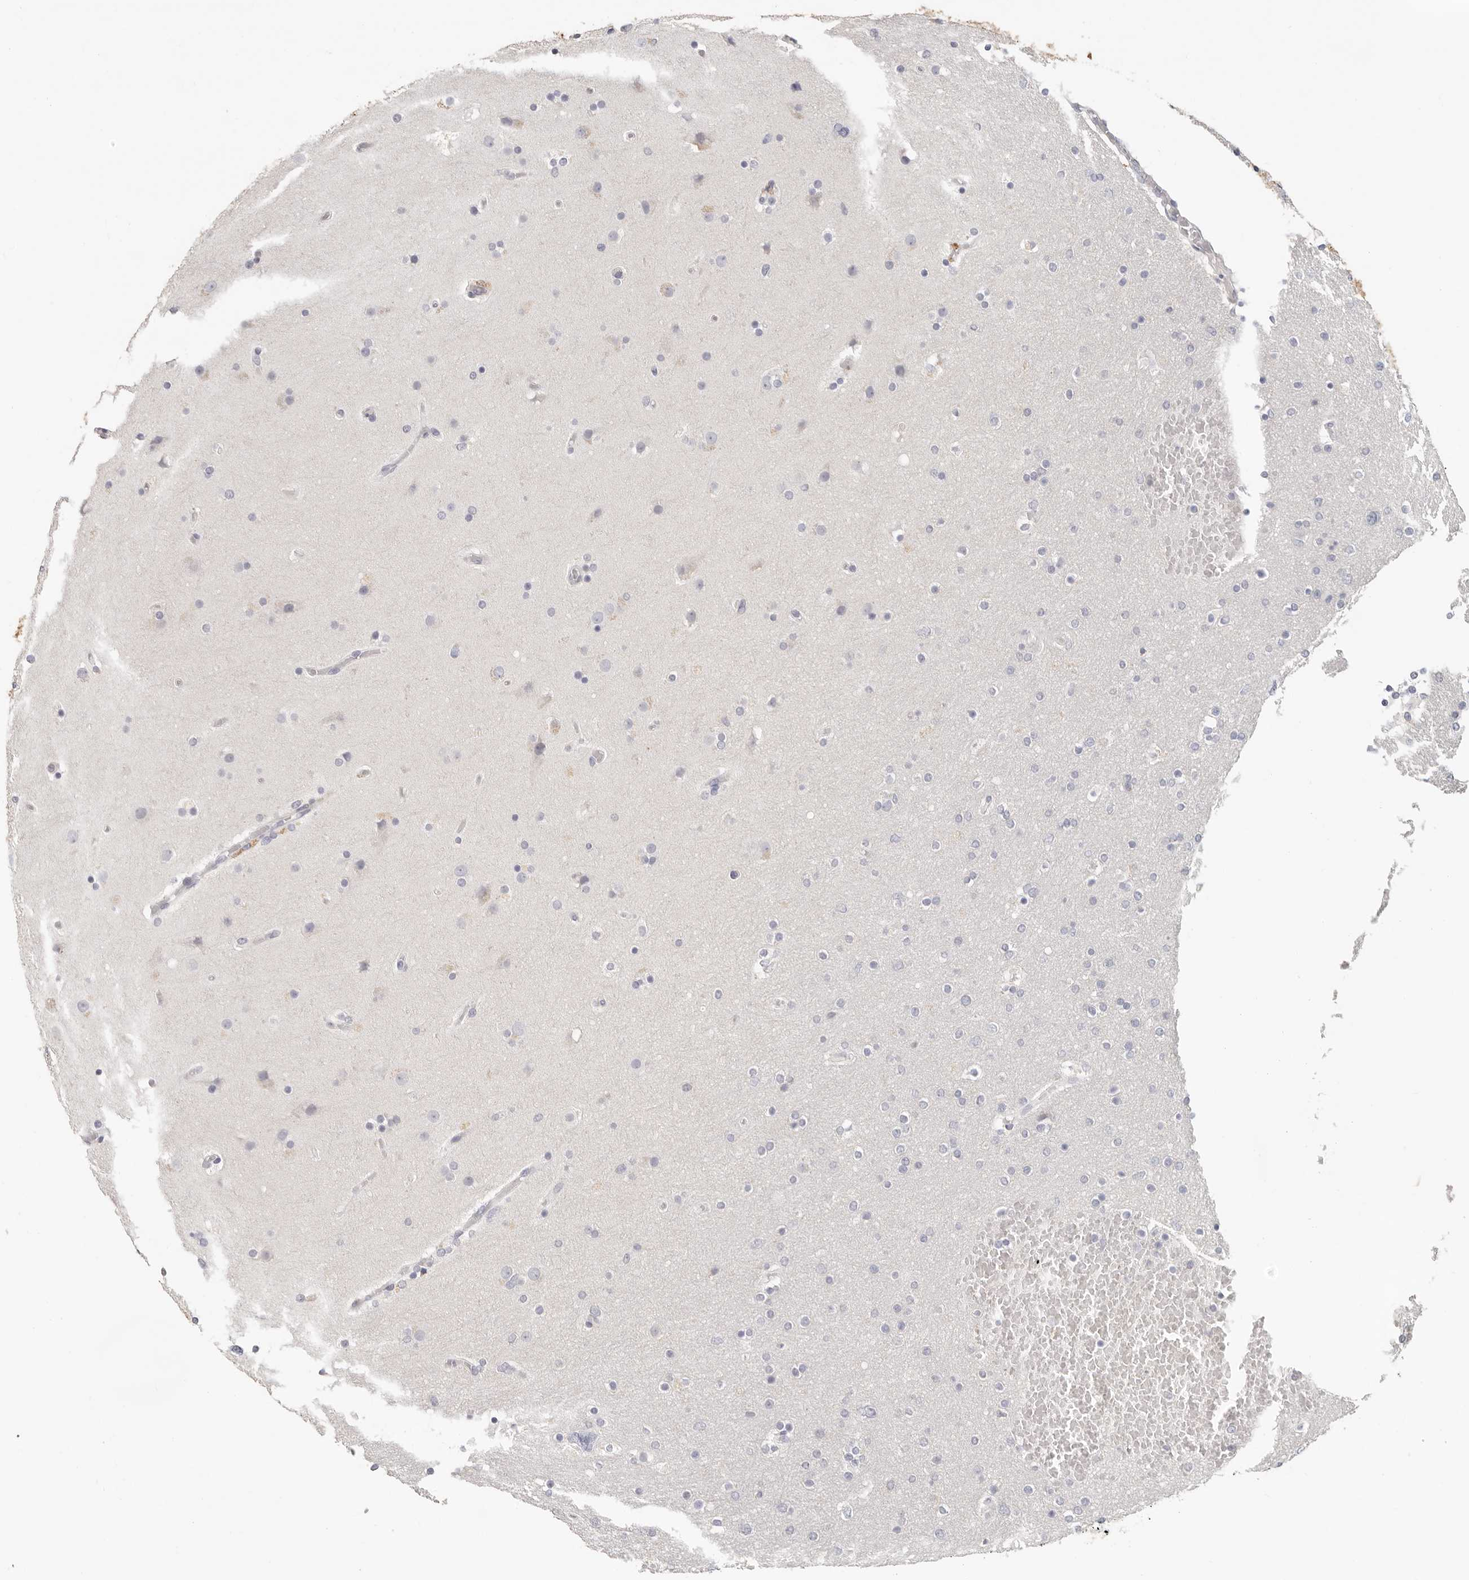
{"staining": {"intensity": "negative", "quantity": "none", "location": "none"}, "tissue": "glioma", "cell_type": "Tumor cells", "image_type": "cancer", "snomed": [{"axis": "morphology", "description": "Glioma, malignant, High grade"}, {"axis": "topography", "description": "Cerebral cortex"}], "caption": "High power microscopy photomicrograph of an immunohistochemistry (IHC) micrograph of malignant glioma (high-grade), revealing no significant expression in tumor cells.", "gene": "ANXA9", "patient": {"sex": "female", "age": 36}}